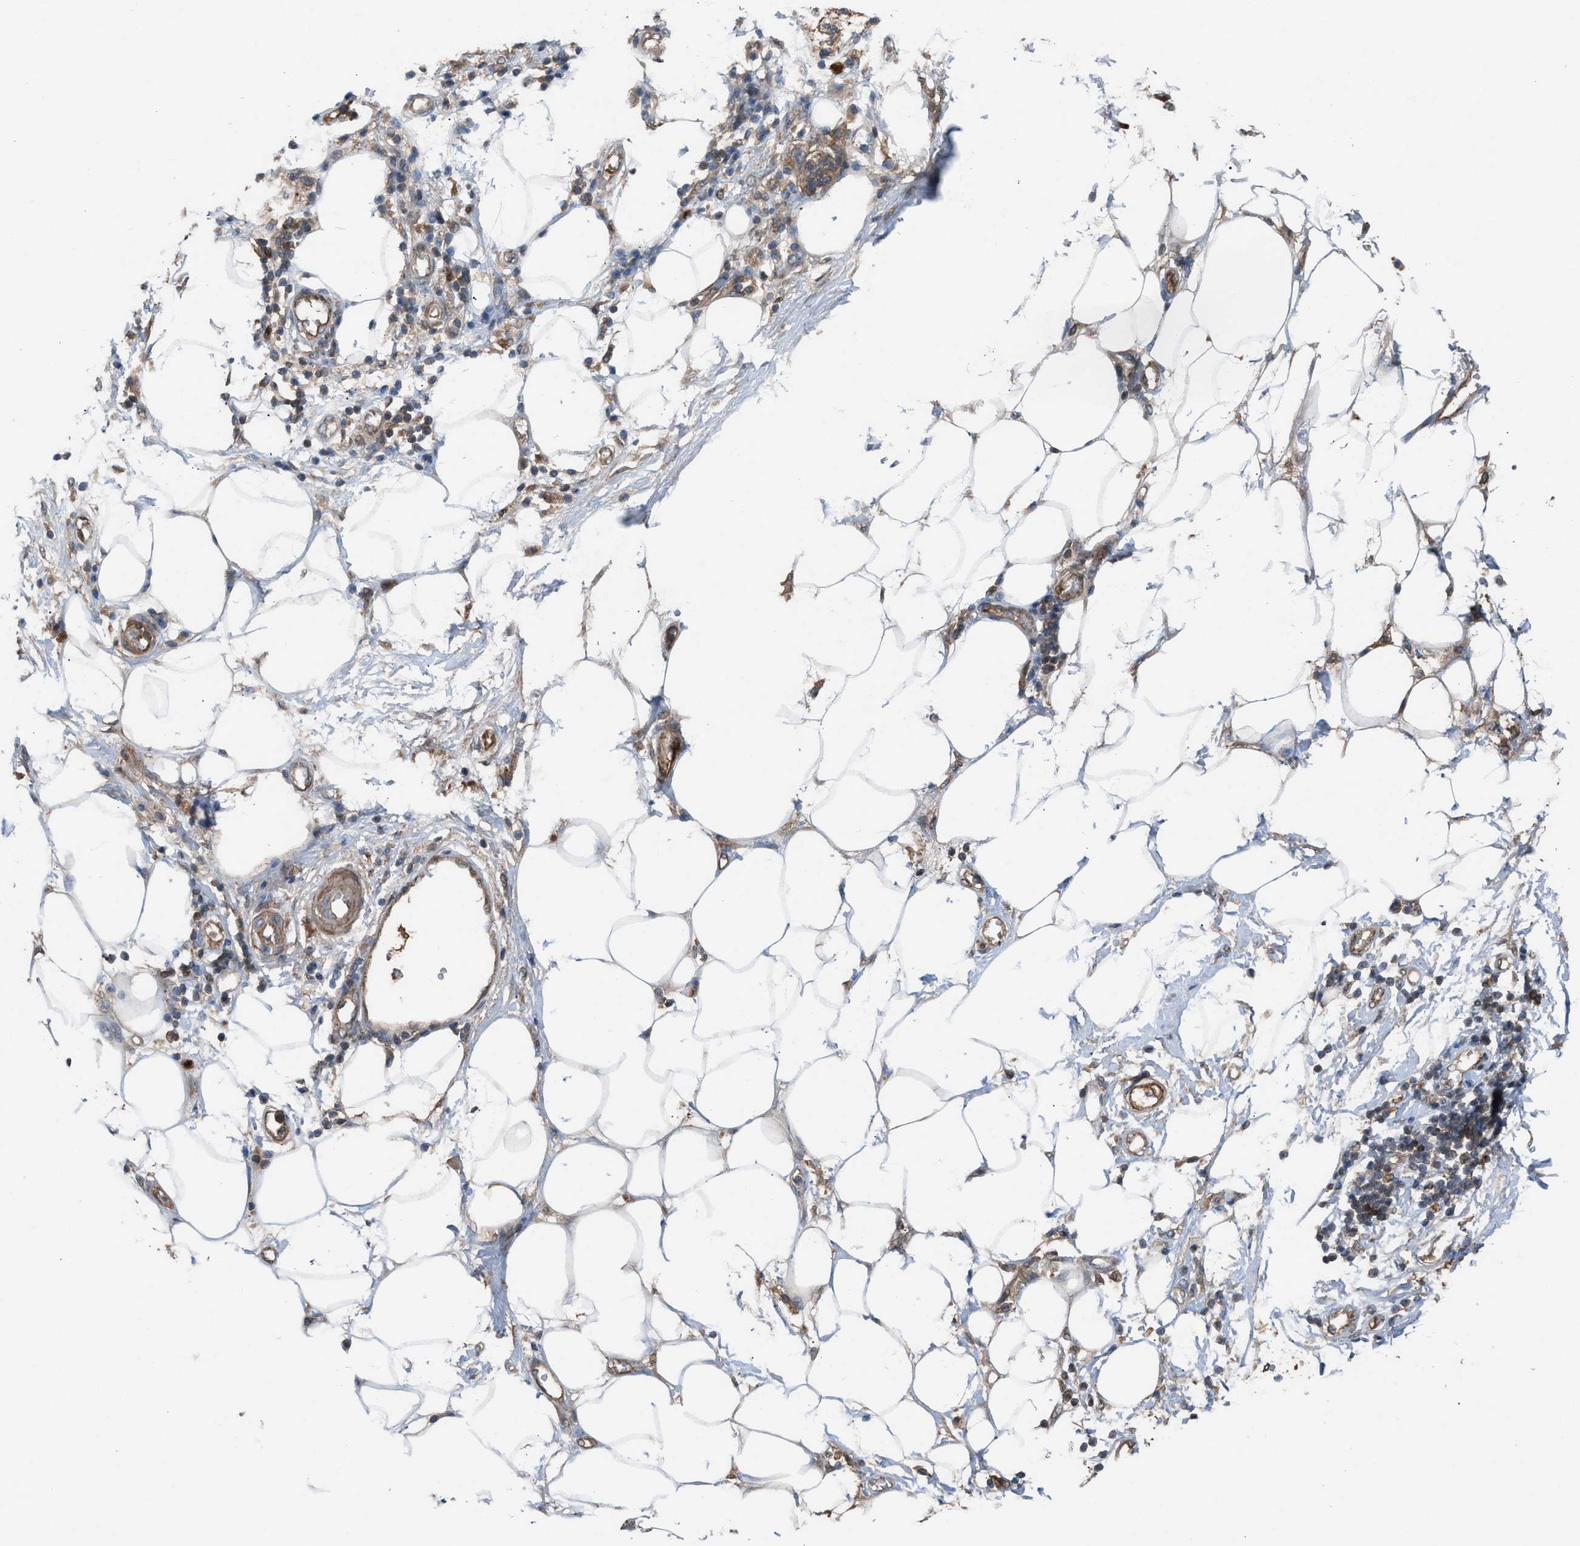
{"staining": {"intensity": "moderate", "quantity": ">75%", "location": "cytoplasmic/membranous"}, "tissue": "adipose tissue", "cell_type": "Adipocytes", "image_type": "normal", "snomed": [{"axis": "morphology", "description": "Normal tissue, NOS"}, {"axis": "morphology", "description": "Adenocarcinoma, NOS"}, {"axis": "topography", "description": "Duodenum"}, {"axis": "topography", "description": "Peripheral nerve tissue"}], "caption": "A brown stain shows moderate cytoplasmic/membranous positivity of a protein in adipocytes of unremarkable human adipose tissue.", "gene": "TPK1", "patient": {"sex": "female", "age": 60}}